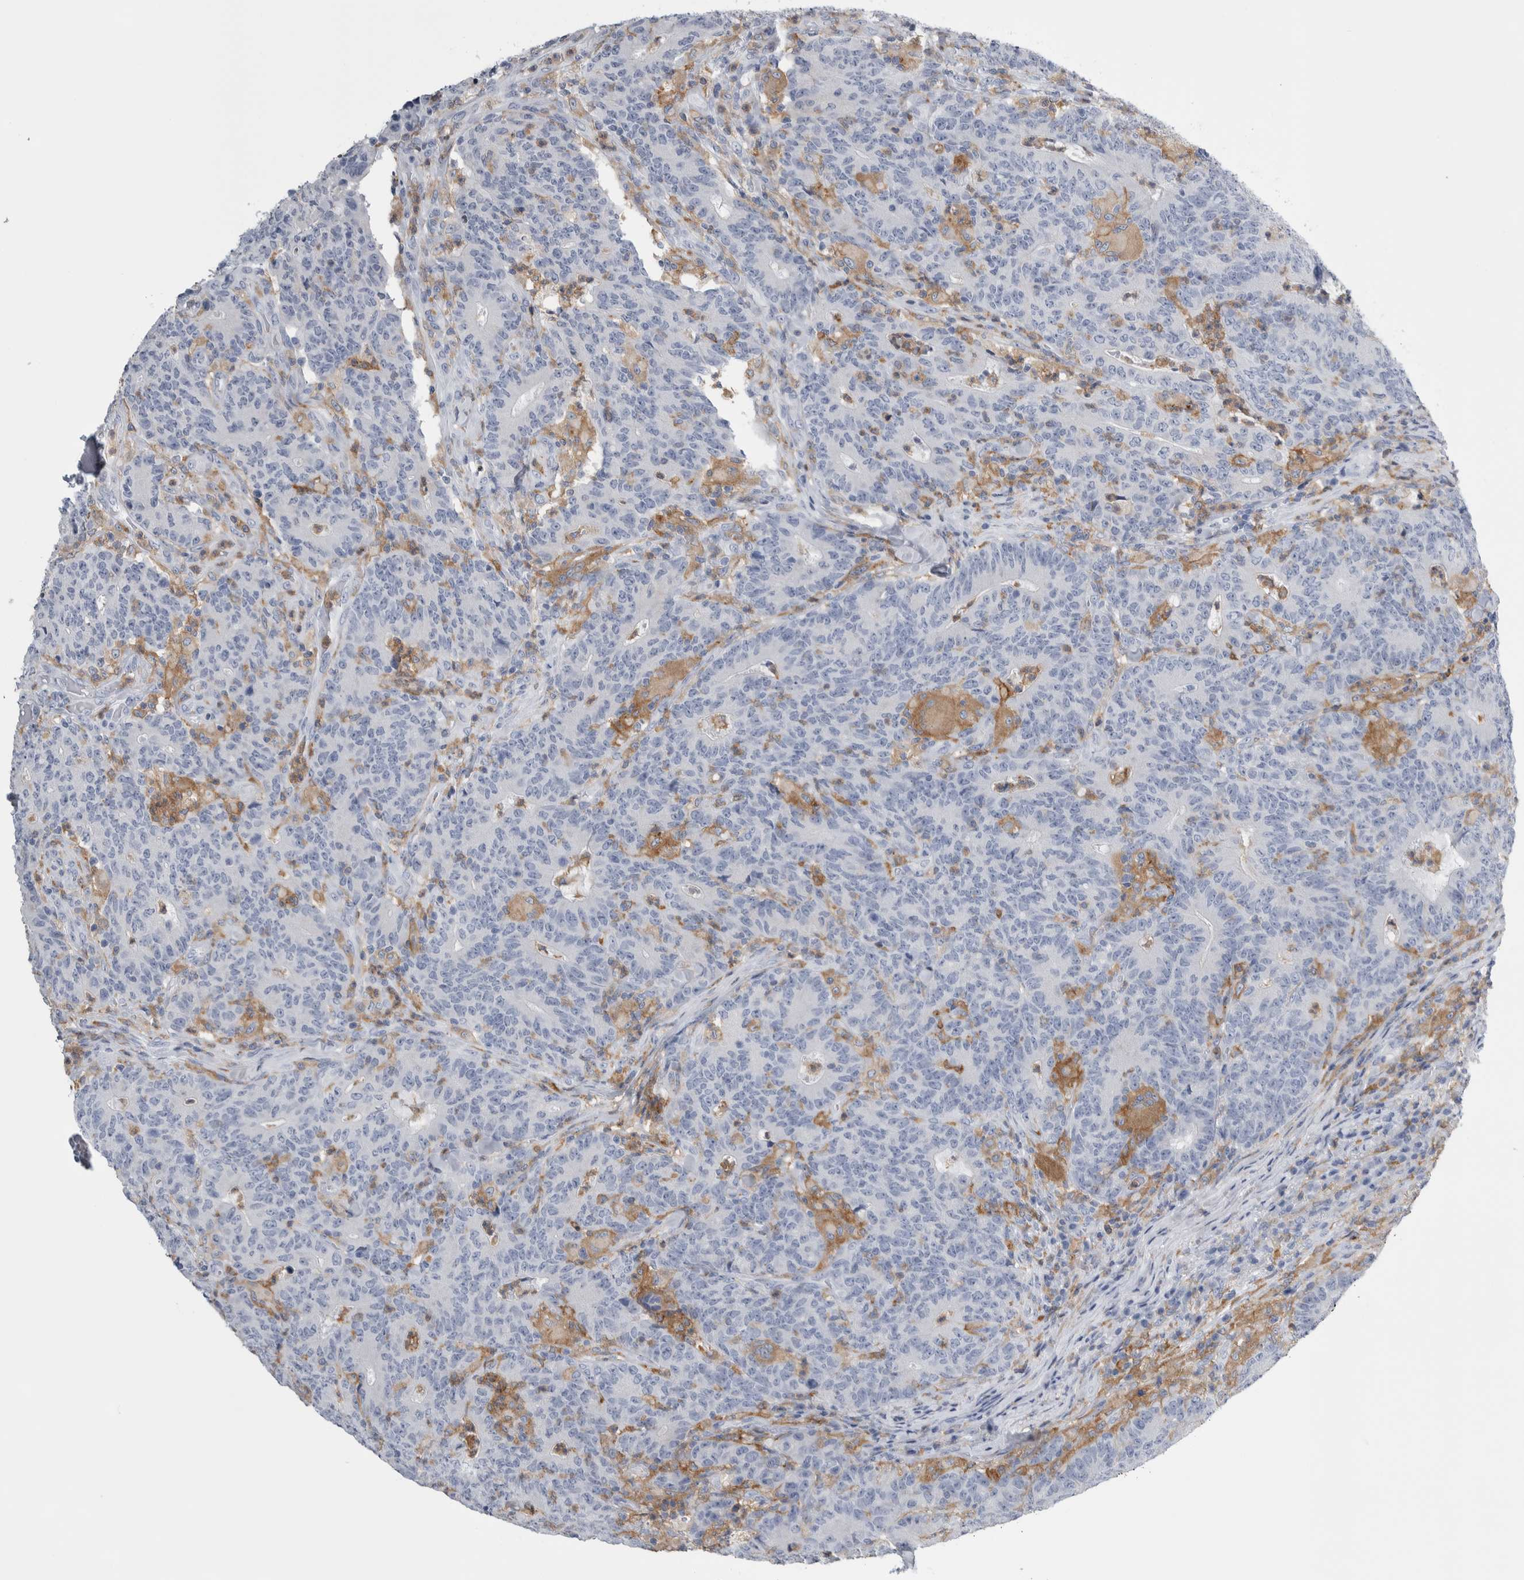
{"staining": {"intensity": "negative", "quantity": "none", "location": "none"}, "tissue": "colorectal cancer", "cell_type": "Tumor cells", "image_type": "cancer", "snomed": [{"axis": "morphology", "description": "Normal tissue, NOS"}, {"axis": "morphology", "description": "Adenocarcinoma, NOS"}, {"axis": "topography", "description": "Colon"}], "caption": "Immunohistochemistry (IHC) image of human colorectal cancer stained for a protein (brown), which exhibits no staining in tumor cells. Brightfield microscopy of immunohistochemistry stained with DAB (3,3'-diaminobenzidine) (brown) and hematoxylin (blue), captured at high magnification.", "gene": "SKAP2", "patient": {"sex": "female", "age": 75}}